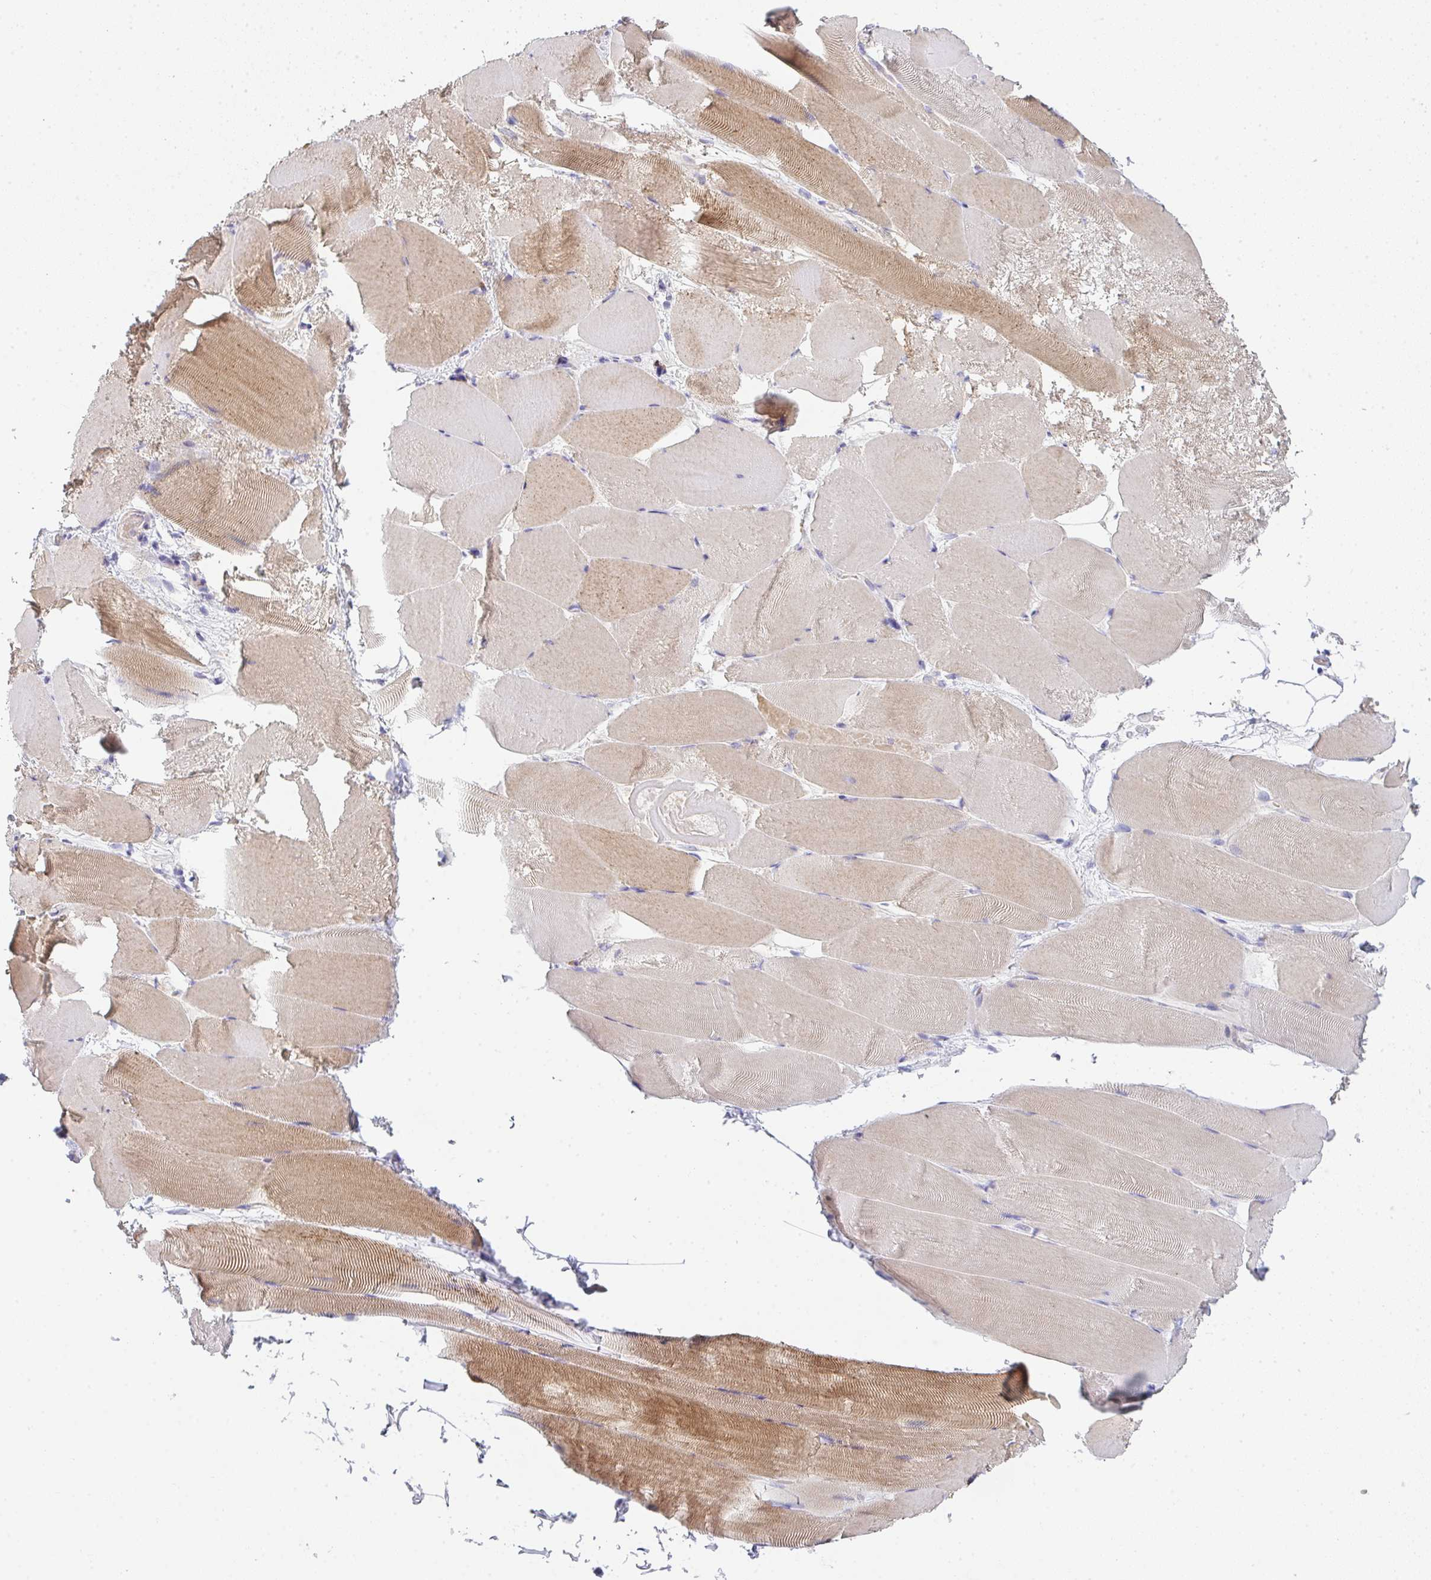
{"staining": {"intensity": "strong", "quantity": "25%-75%", "location": "cytoplasmic/membranous"}, "tissue": "skeletal muscle", "cell_type": "Myocytes", "image_type": "normal", "snomed": [{"axis": "morphology", "description": "Normal tissue, NOS"}, {"axis": "topography", "description": "Skeletal muscle"}], "caption": "Immunohistochemical staining of normal human skeletal muscle shows high levels of strong cytoplasmic/membranous expression in about 25%-75% of myocytes.", "gene": "CACNA1S", "patient": {"sex": "female", "age": 64}}